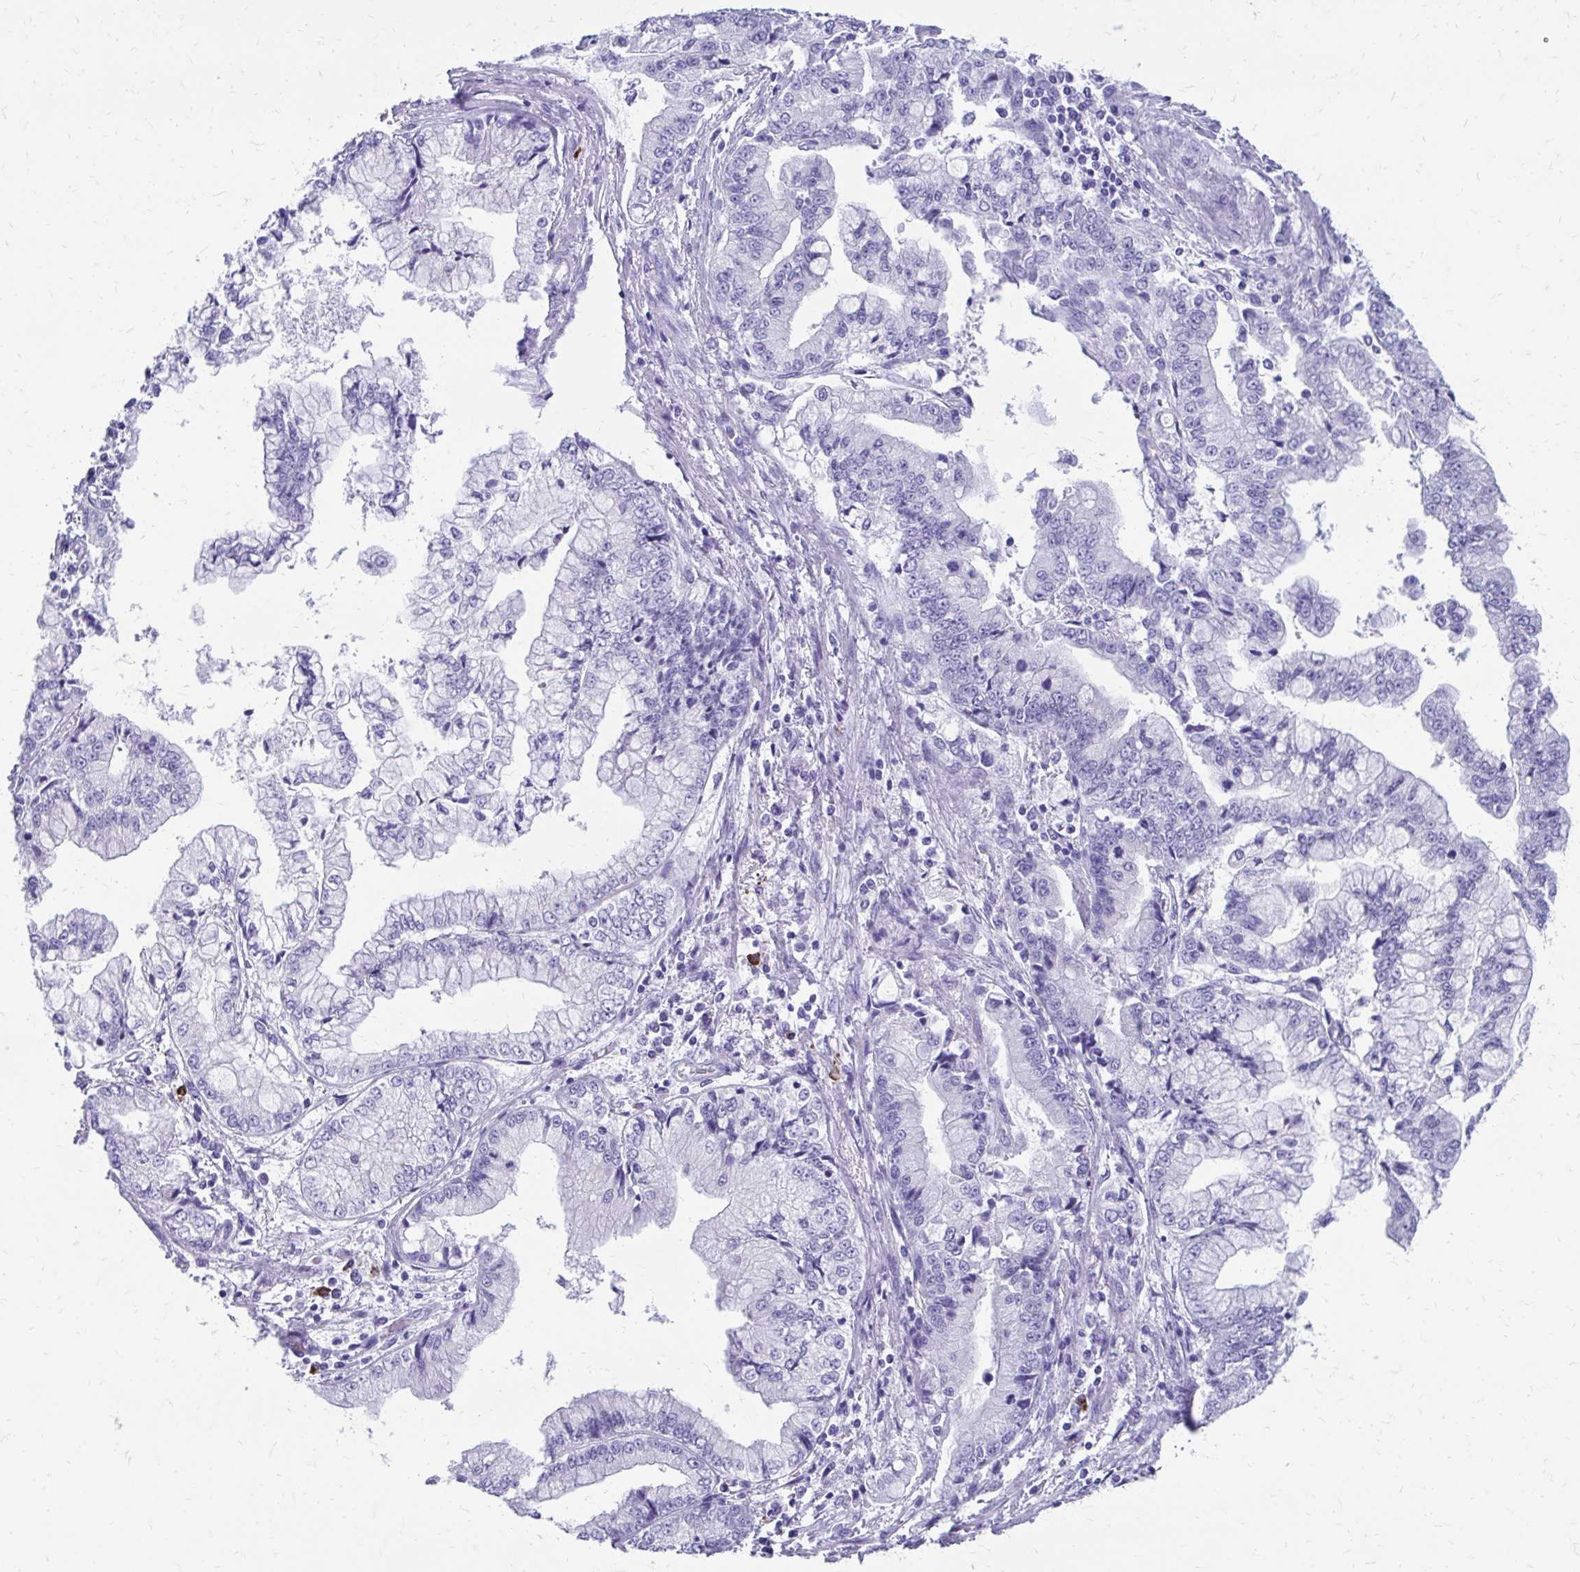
{"staining": {"intensity": "negative", "quantity": "none", "location": "none"}, "tissue": "stomach cancer", "cell_type": "Tumor cells", "image_type": "cancer", "snomed": [{"axis": "morphology", "description": "Adenocarcinoma, NOS"}, {"axis": "topography", "description": "Stomach, upper"}], "caption": "This is an IHC micrograph of human stomach cancer. There is no staining in tumor cells.", "gene": "SATL1", "patient": {"sex": "female", "age": 74}}